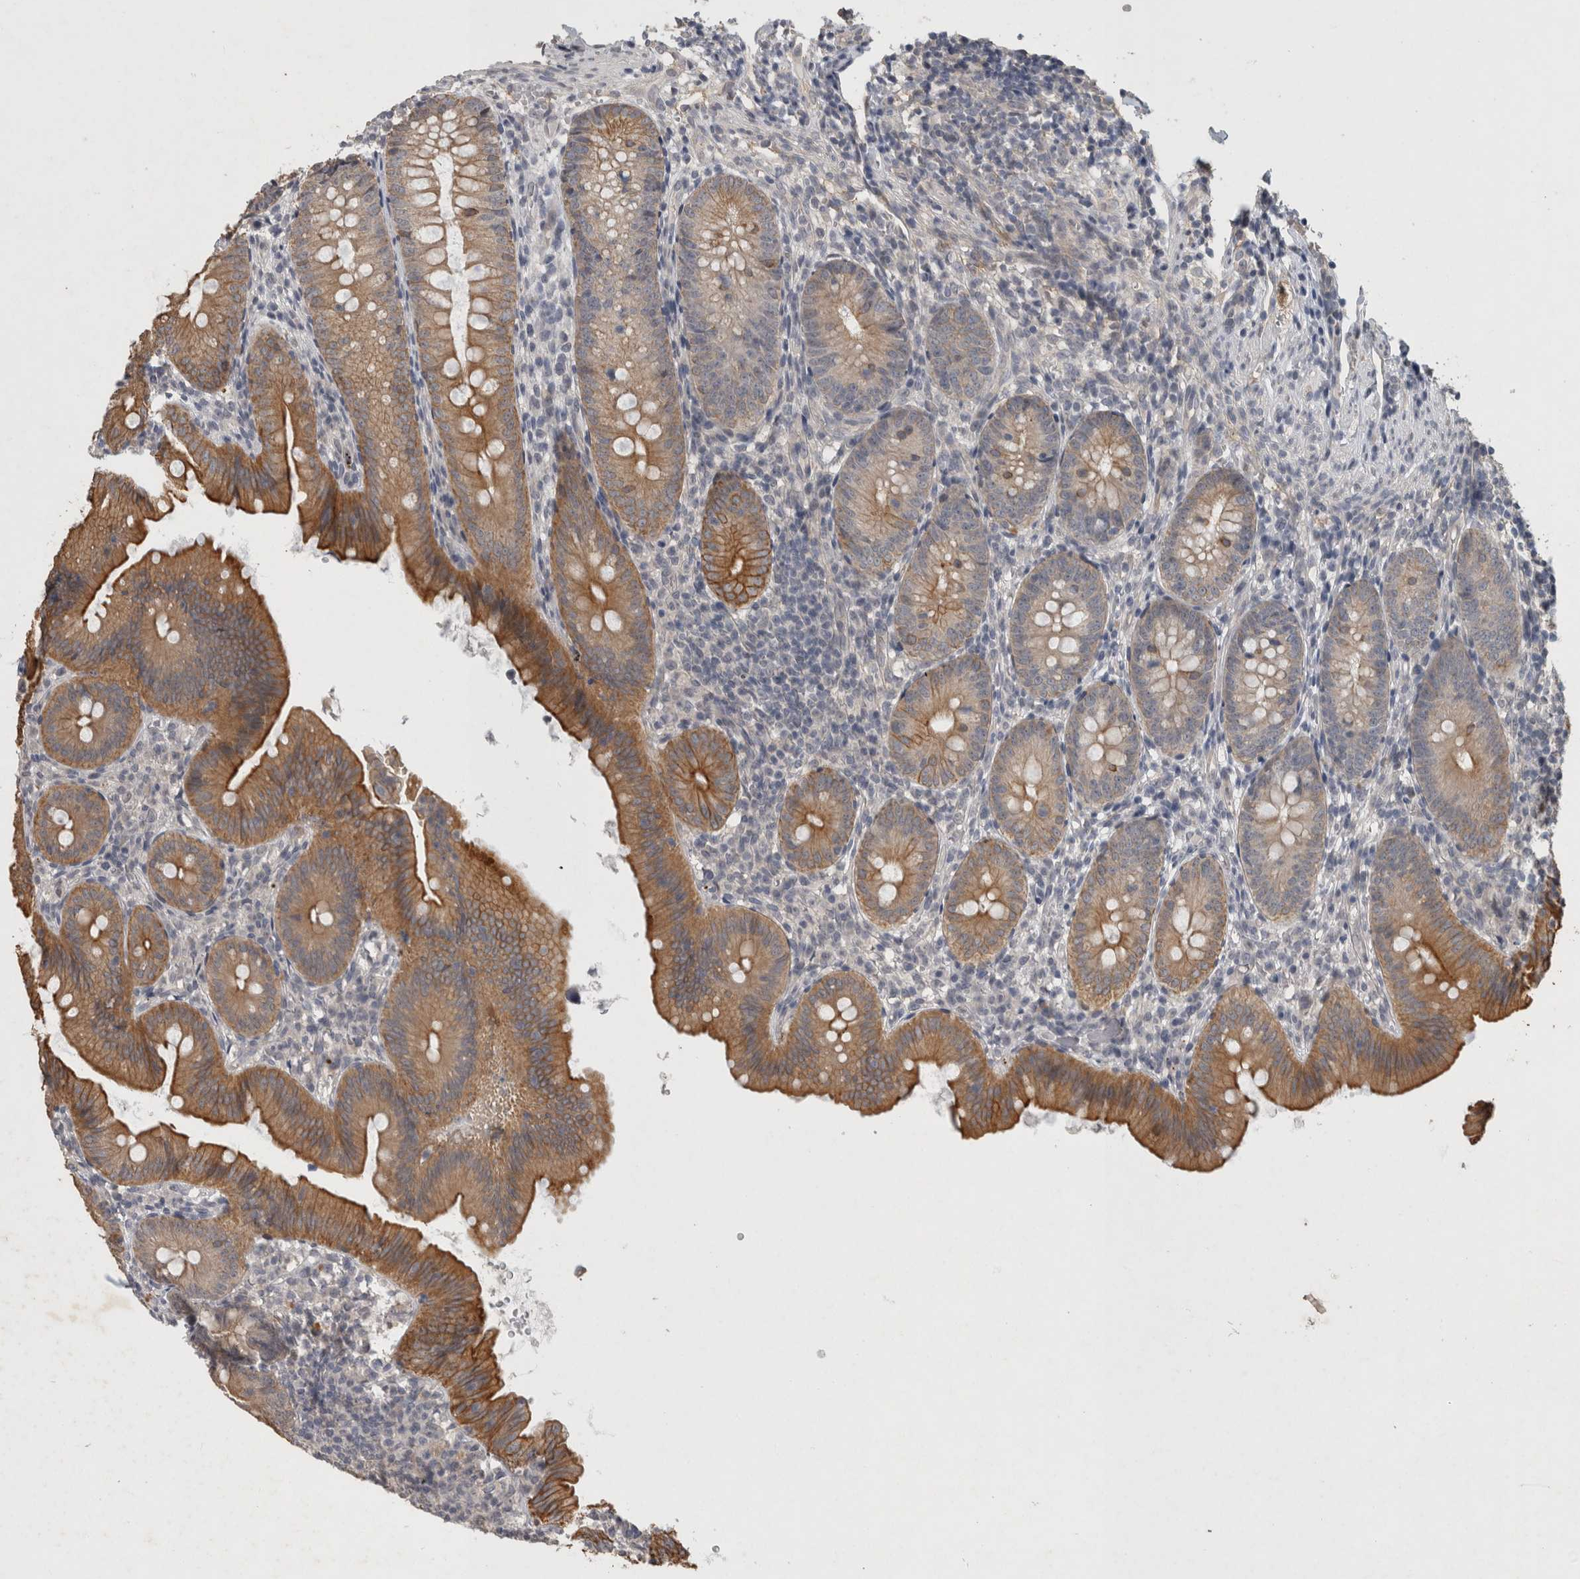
{"staining": {"intensity": "moderate", "quantity": ">75%", "location": "cytoplasmic/membranous"}, "tissue": "appendix", "cell_type": "Glandular cells", "image_type": "normal", "snomed": [{"axis": "morphology", "description": "Normal tissue, NOS"}, {"axis": "topography", "description": "Appendix"}], "caption": "Immunohistochemical staining of benign appendix shows >75% levels of moderate cytoplasmic/membranous protein positivity in approximately >75% of glandular cells. Nuclei are stained in blue.", "gene": "RHPN1", "patient": {"sex": "male", "age": 1}}